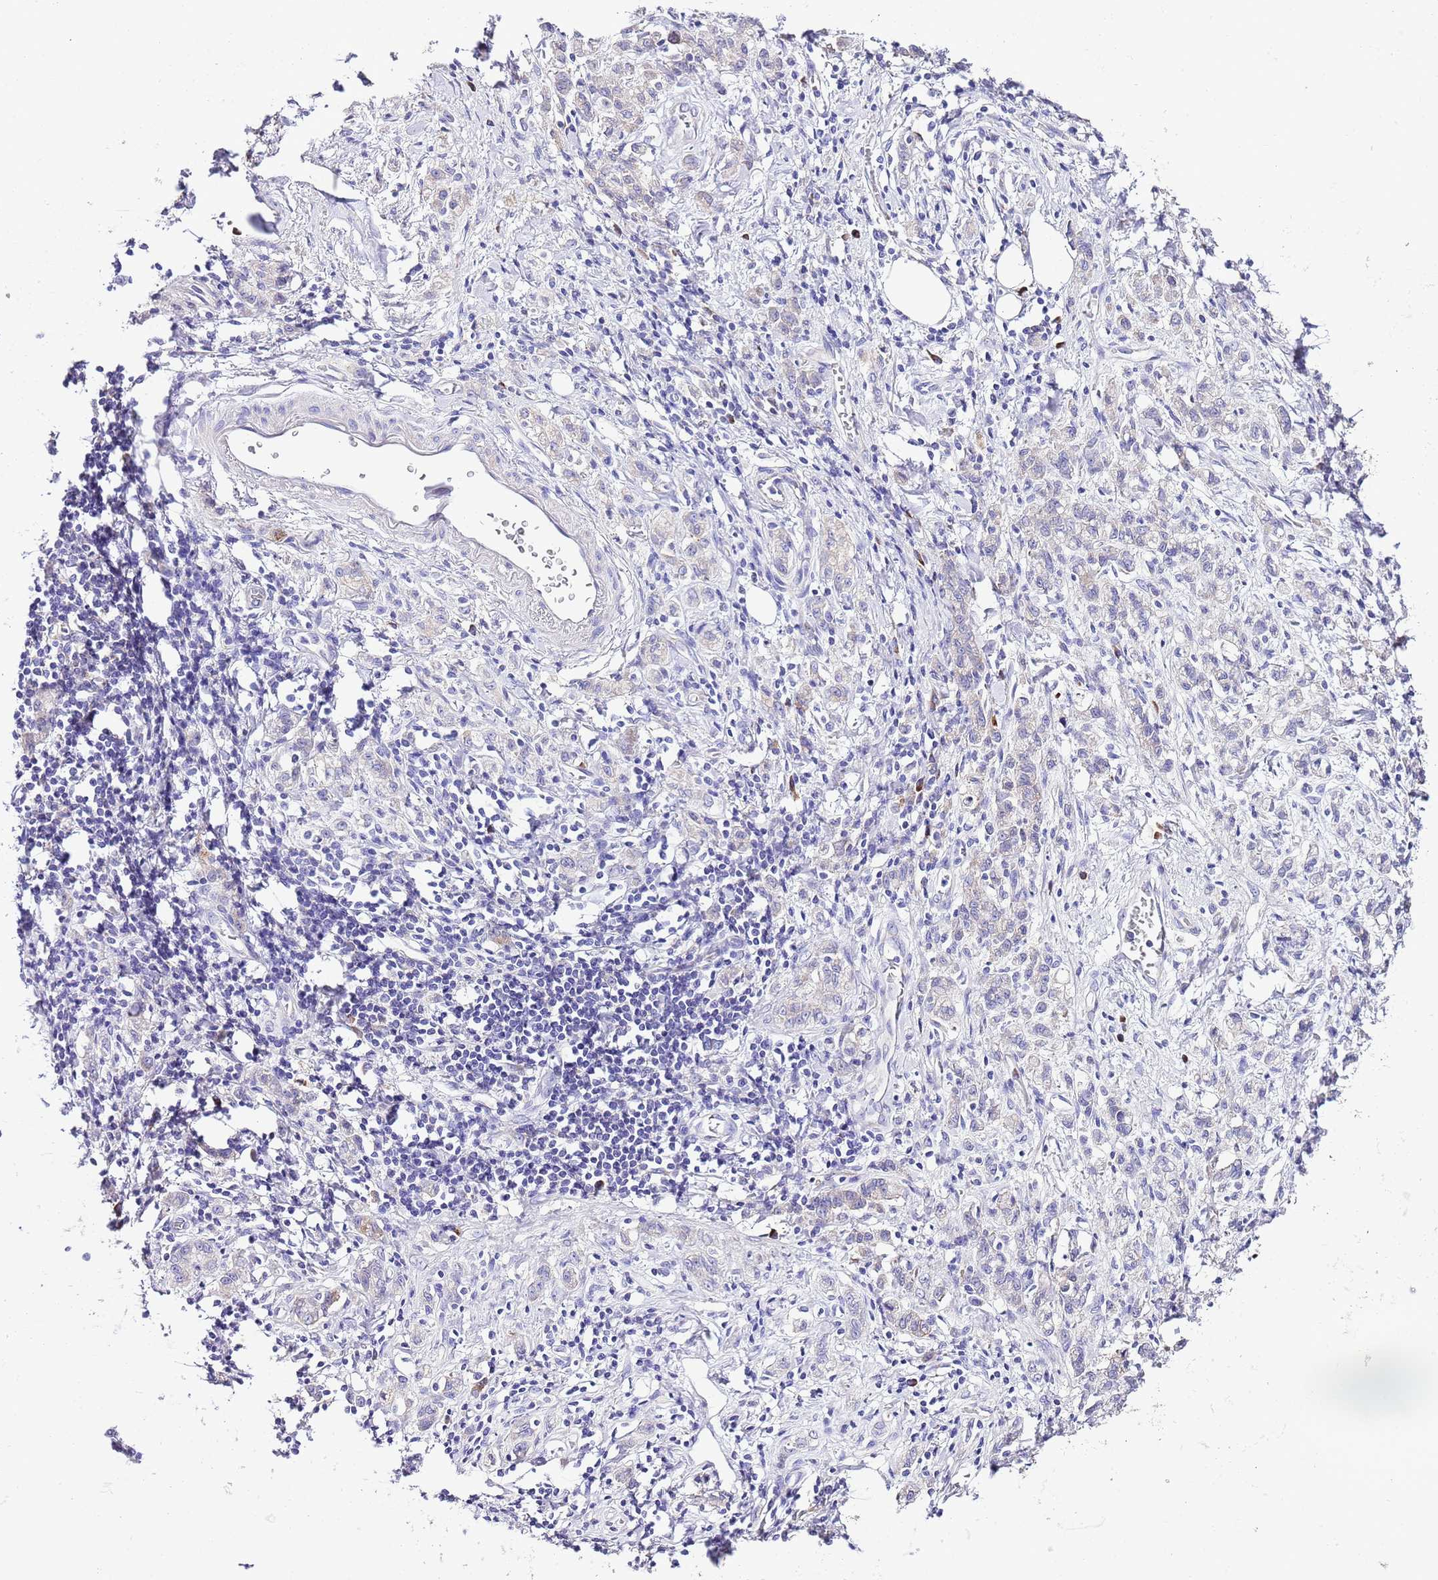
{"staining": {"intensity": "negative", "quantity": "none", "location": "none"}, "tissue": "stomach cancer", "cell_type": "Tumor cells", "image_type": "cancer", "snomed": [{"axis": "morphology", "description": "Adenocarcinoma, NOS"}, {"axis": "topography", "description": "Stomach"}], "caption": "Tumor cells are negative for protein expression in human adenocarcinoma (stomach).", "gene": "RPS10", "patient": {"sex": "male", "age": 77}}